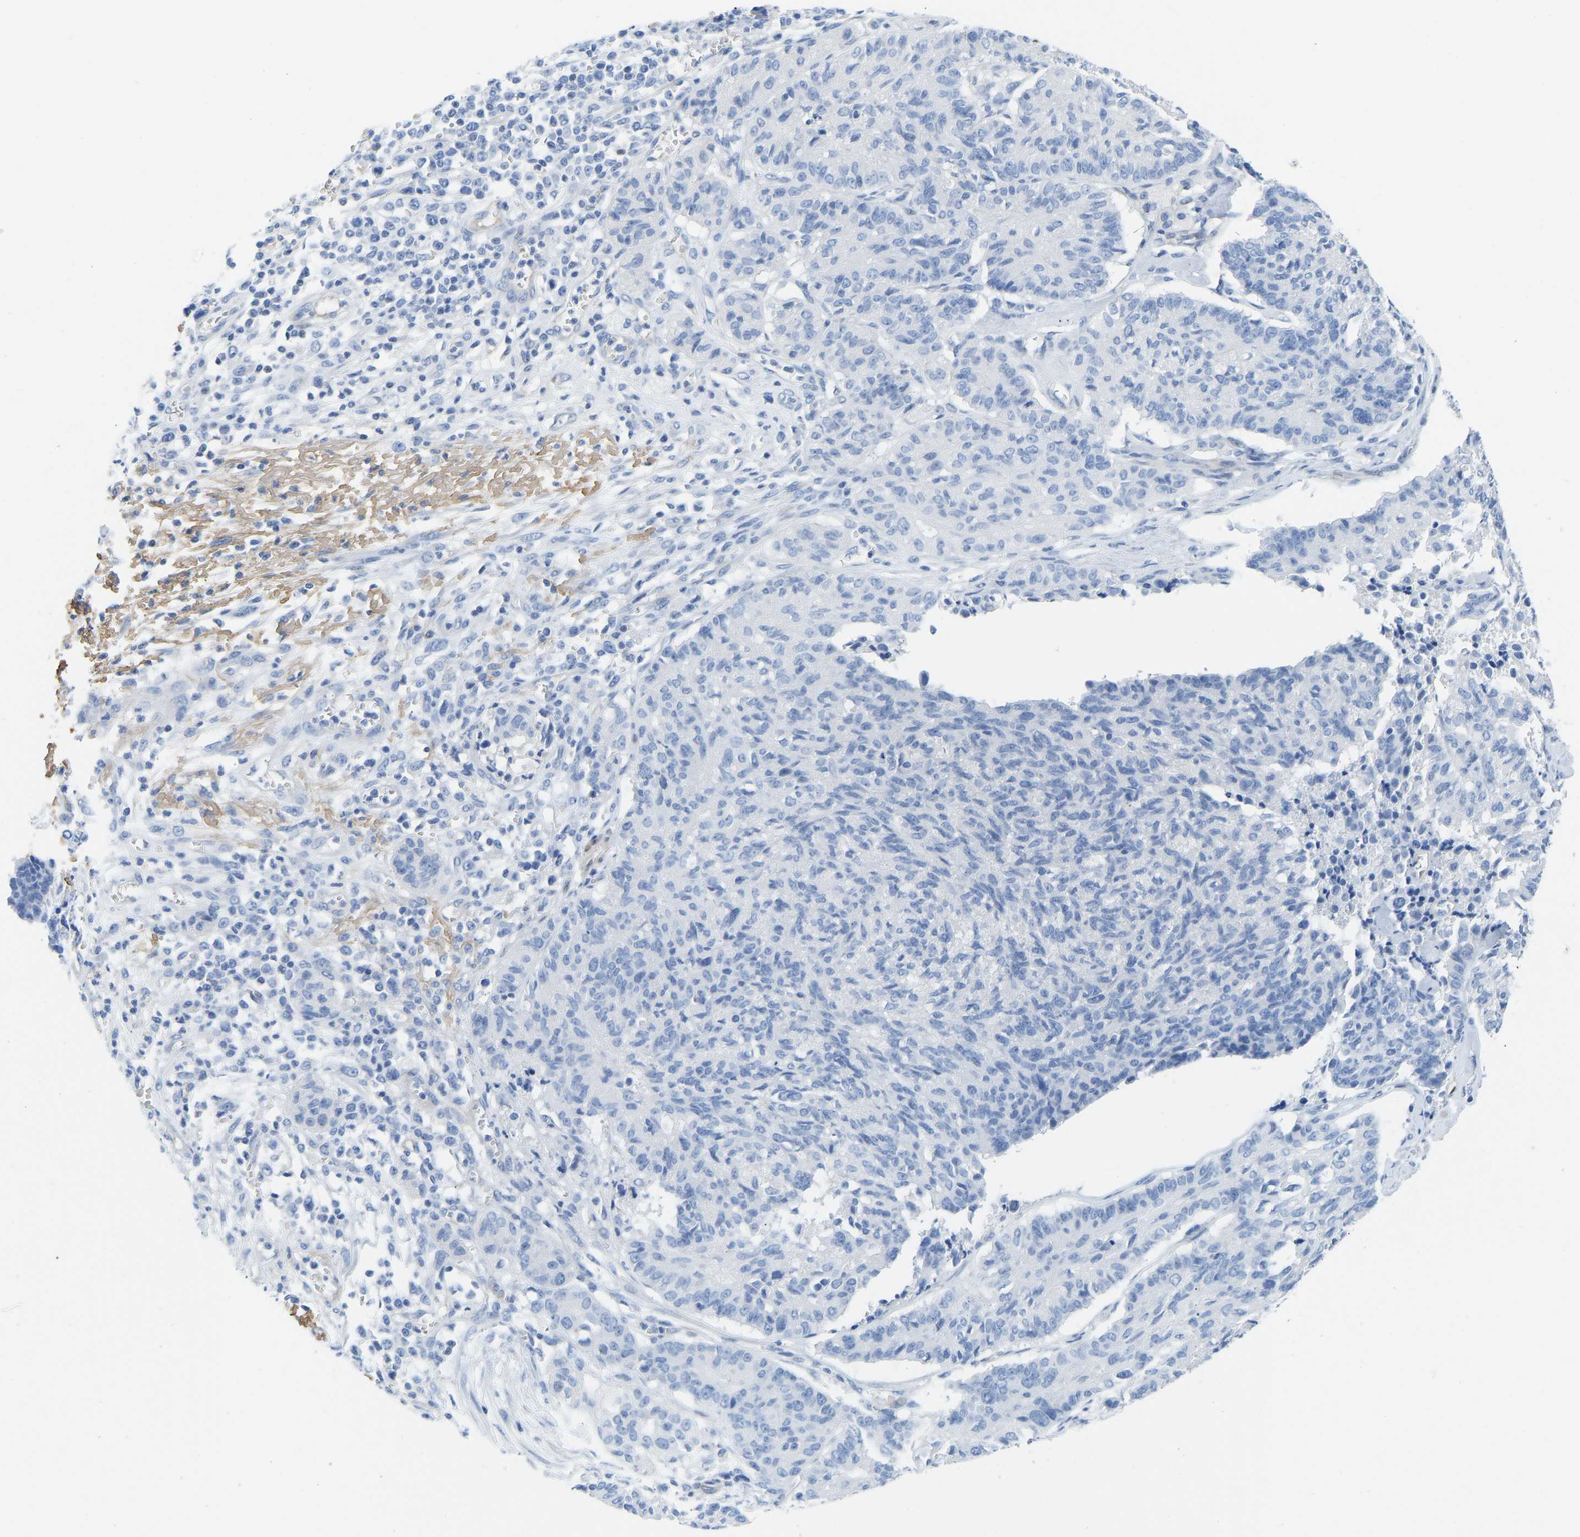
{"staining": {"intensity": "negative", "quantity": "none", "location": "none"}, "tissue": "cervical cancer", "cell_type": "Tumor cells", "image_type": "cancer", "snomed": [{"axis": "morphology", "description": "Squamous cell carcinoma, NOS"}, {"axis": "topography", "description": "Cervix"}], "caption": "The histopathology image shows no staining of tumor cells in squamous cell carcinoma (cervical).", "gene": "NKAIN3", "patient": {"sex": "female", "age": 35}}